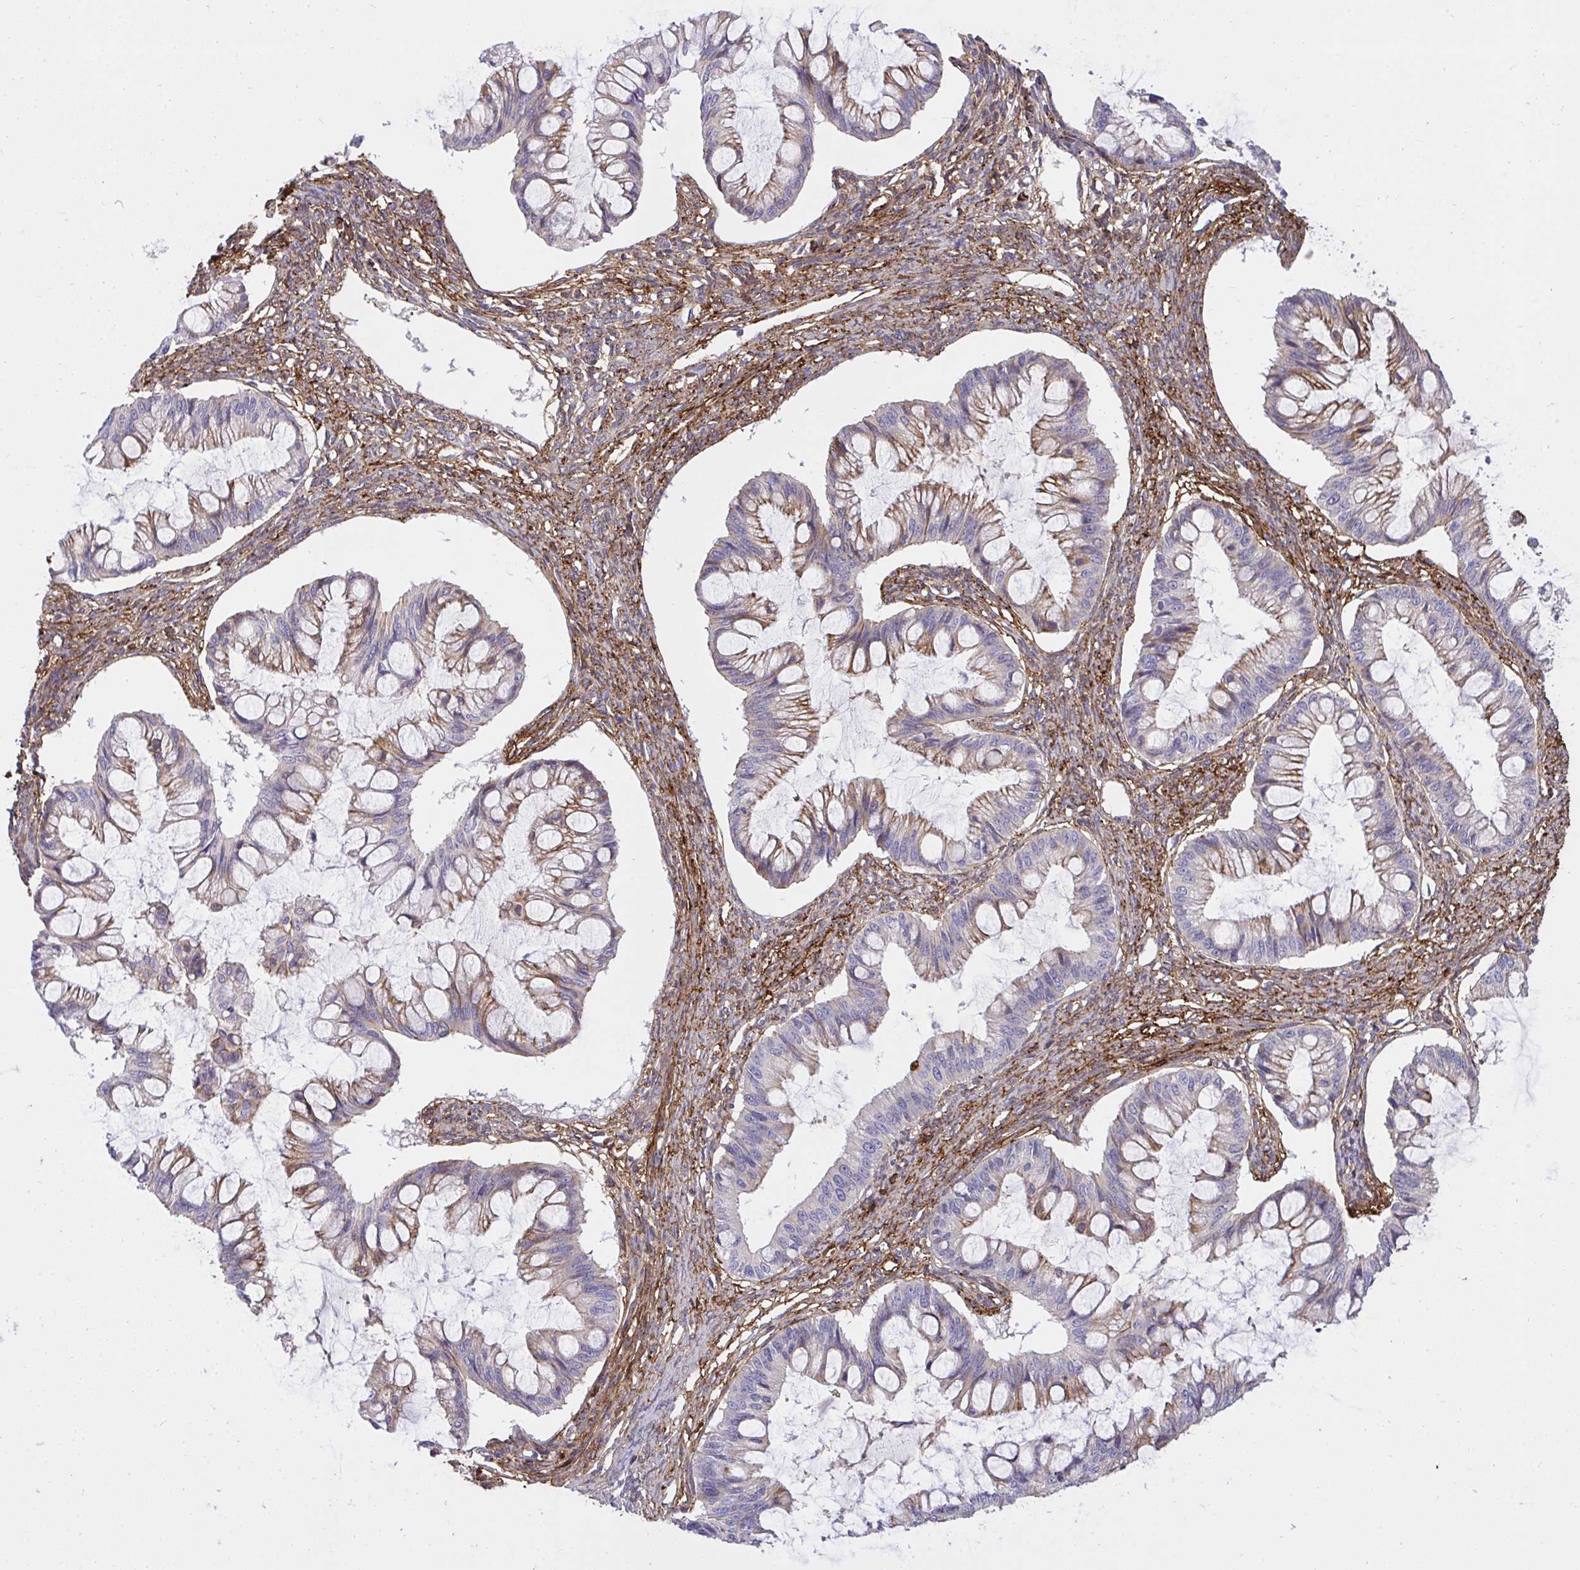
{"staining": {"intensity": "moderate", "quantity": "25%-75%", "location": "cytoplasmic/membranous"}, "tissue": "ovarian cancer", "cell_type": "Tumor cells", "image_type": "cancer", "snomed": [{"axis": "morphology", "description": "Cystadenocarcinoma, mucinous, NOS"}, {"axis": "topography", "description": "Ovary"}], "caption": "Protein staining displays moderate cytoplasmic/membranous expression in about 25%-75% of tumor cells in ovarian mucinous cystadenocarcinoma.", "gene": "ERI1", "patient": {"sex": "female", "age": 73}}